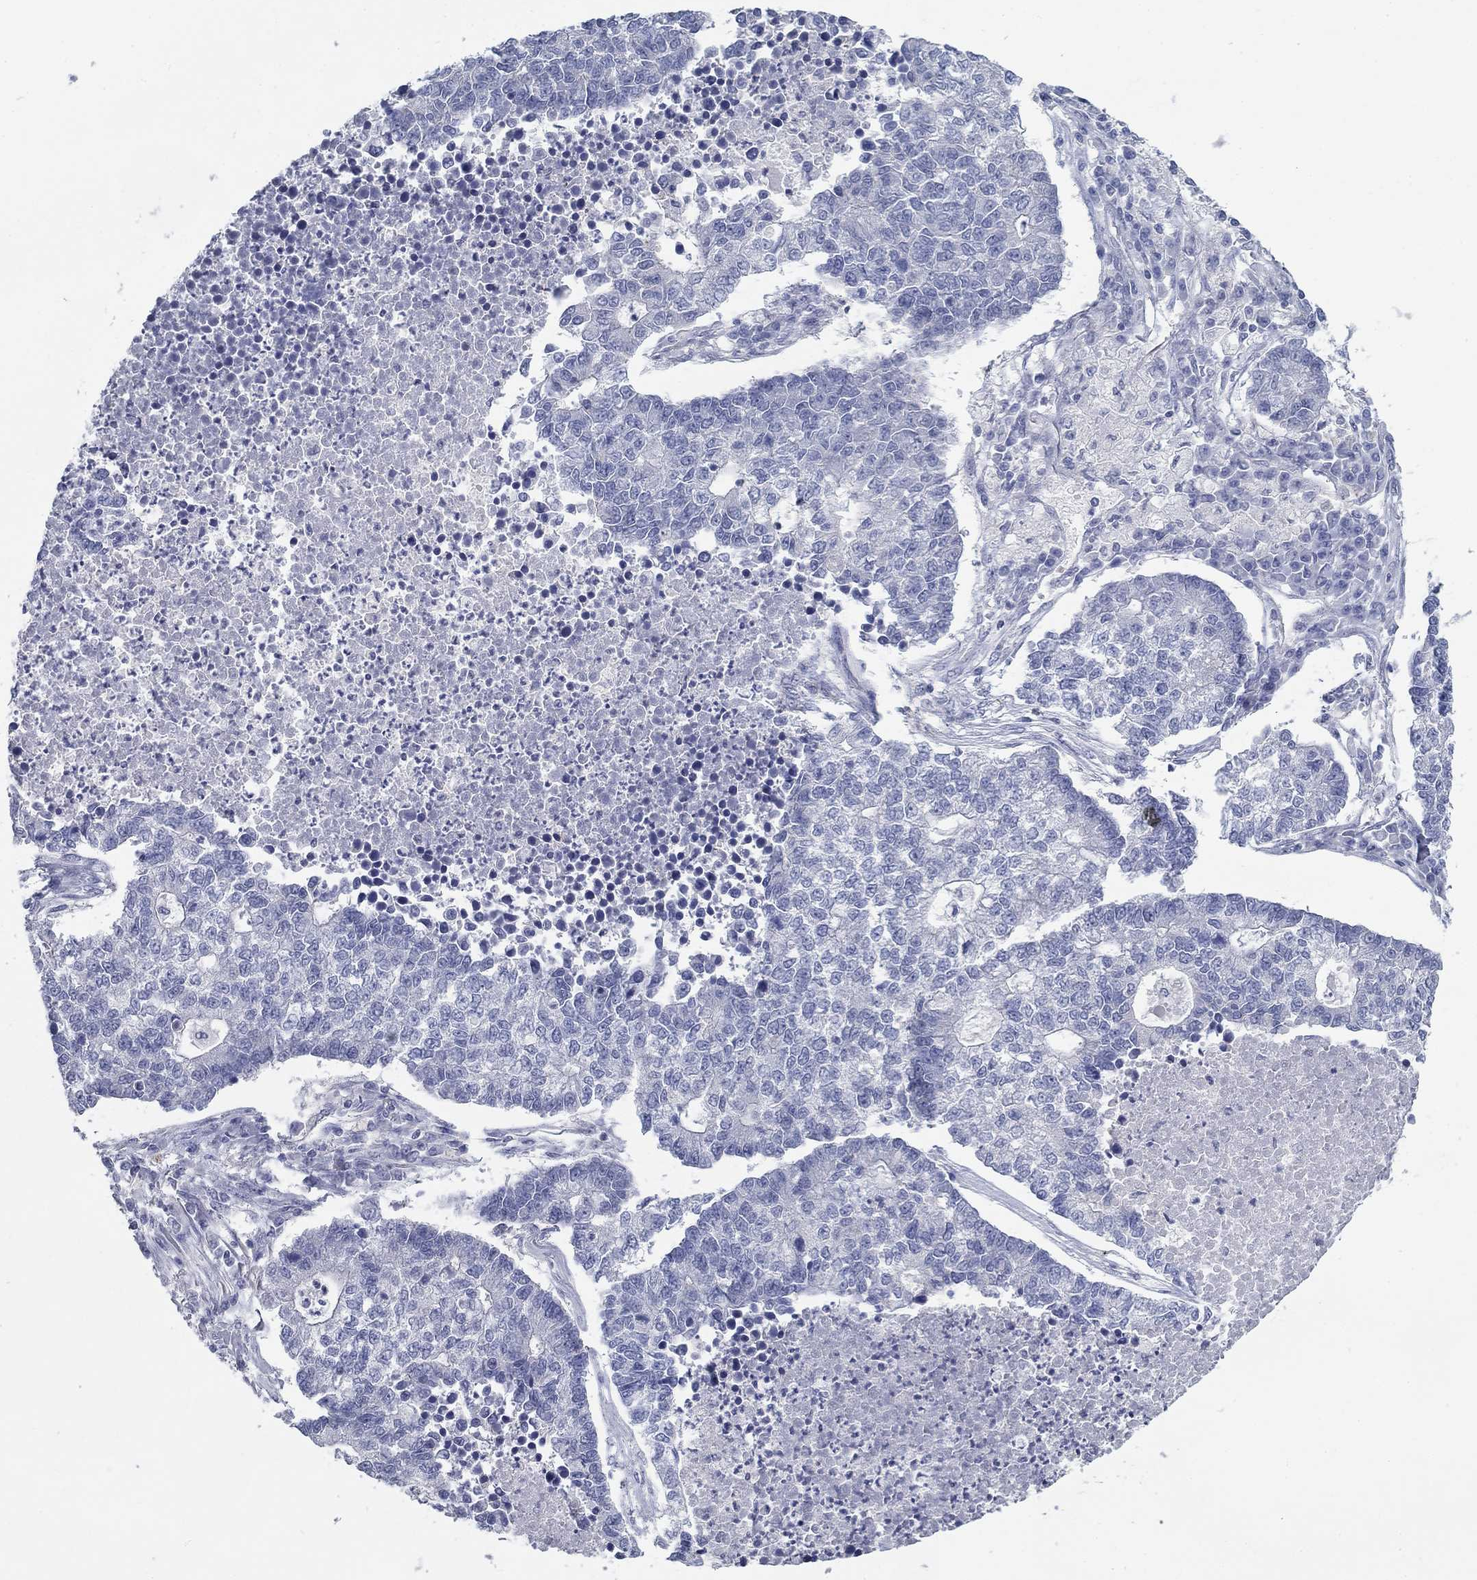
{"staining": {"intensity": "negative", "quantity": "none", "location": "none"}, "tissue": "lung cancer", "cell_type": "Tumor cells", "image_type": "cancer", "snomed": [{"axis": "morphology", "description": "Adenocarcinoma, NOS"}, {"axis": "topography", "description": "Lung"}], "caption": "Human adenocarcinoma (lung) stained for a protein using IHC shows no expression in tumor cells.", "gene": "GRK7", "patient": {"sex": "male", "age": 57}}